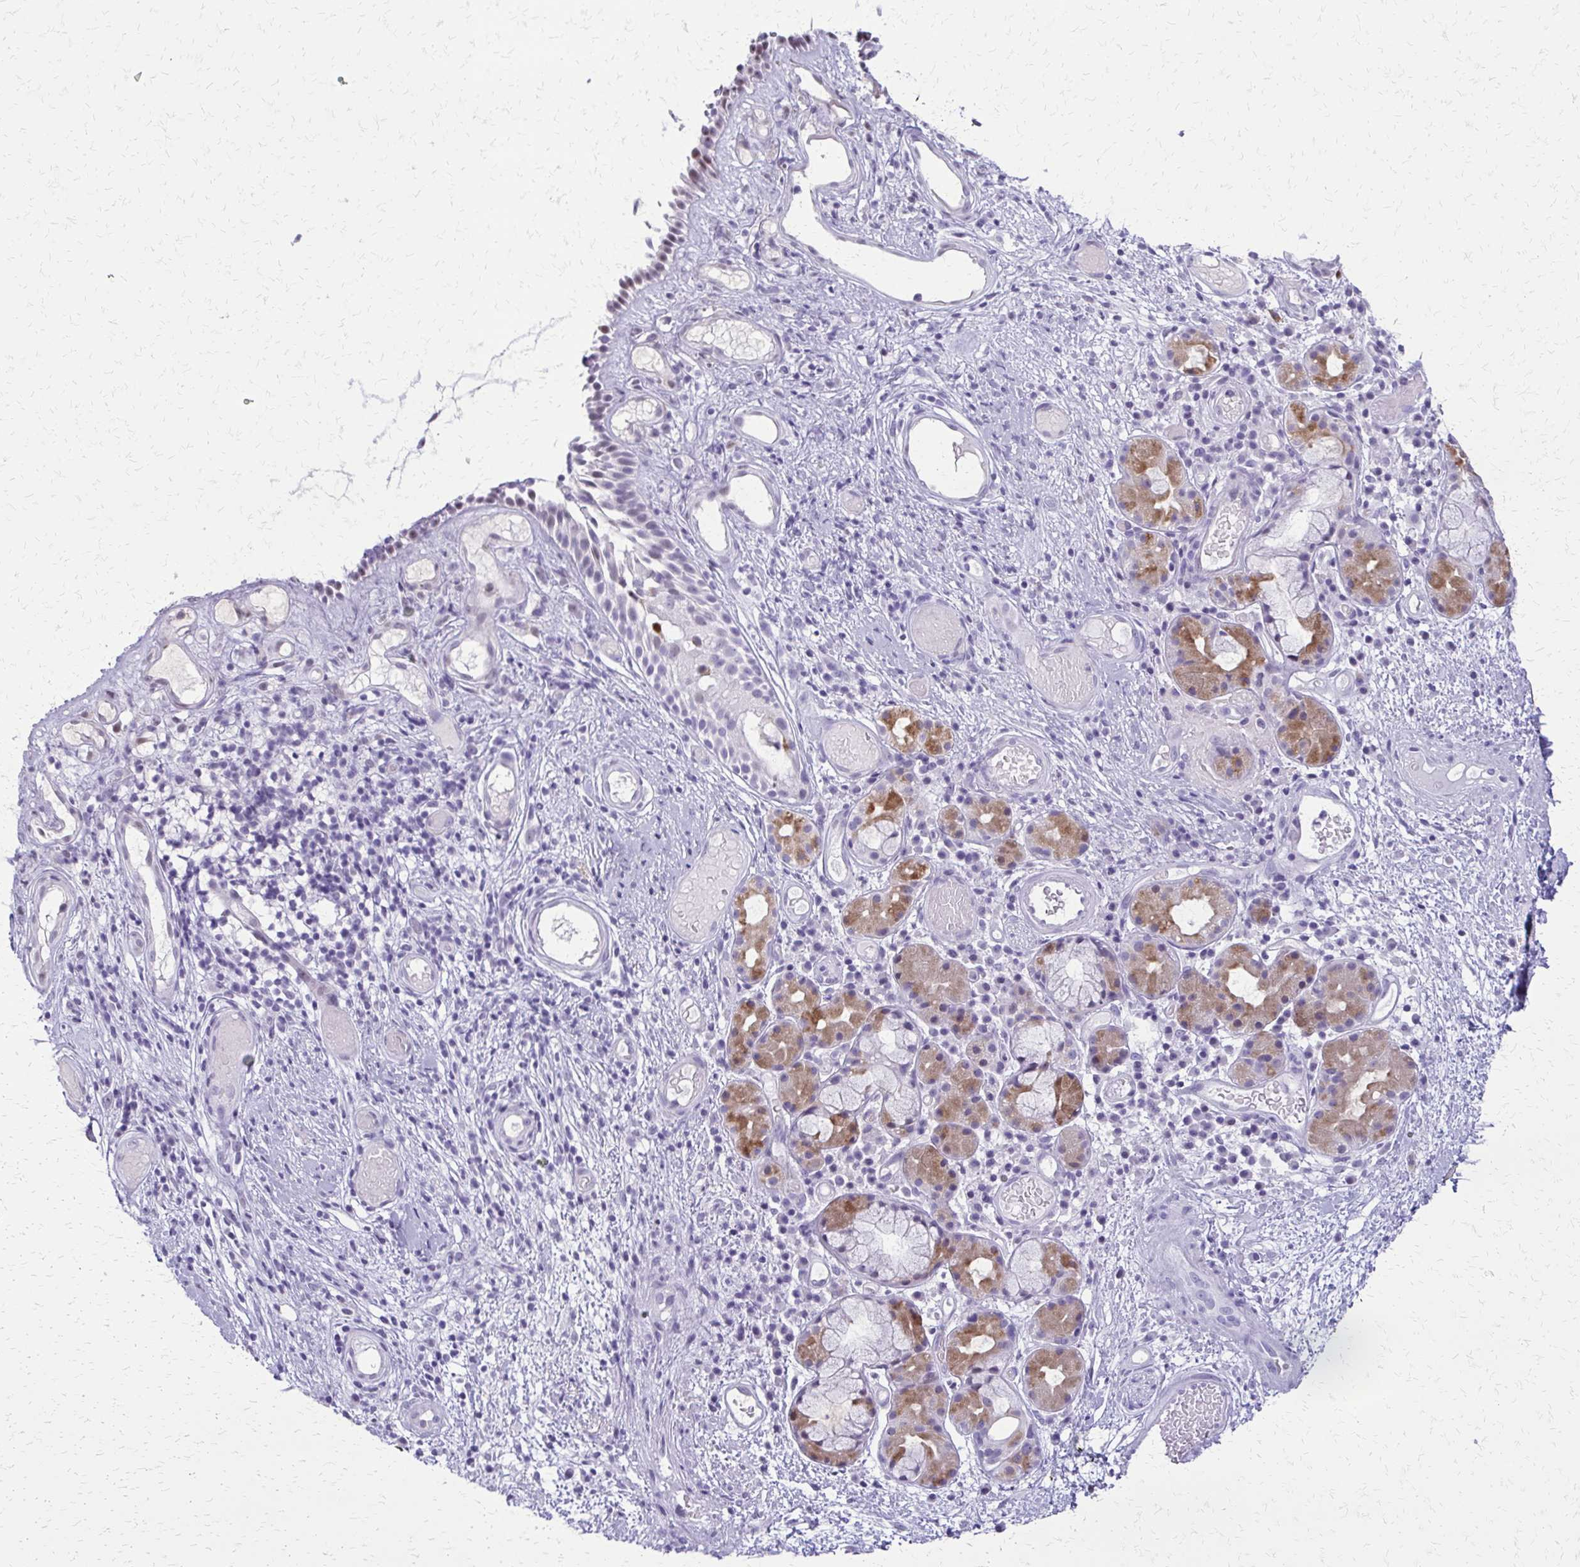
{"staining": {"intensity": "negative", "quantity": "none", "location": "none"}, "tissue": "nasopharynx", "cell_type": "Respiratory epithelial cells", "image_type": "normal", "snomed": [{"axis": "morphology", "description": "Normal tissue, NOS"}, {"axis": "morphology", "description": "Inflammation, NOS"}, {"axis": "topography", "description": "Nasopharynx"}], "caption": "Nasopharynx stained for a protein using immunohistochemistry (IHC) shows no positivity respiratory epithelial cells.", "gene": "FAM162B", "patient": {"sex": "male", "age": 54}}